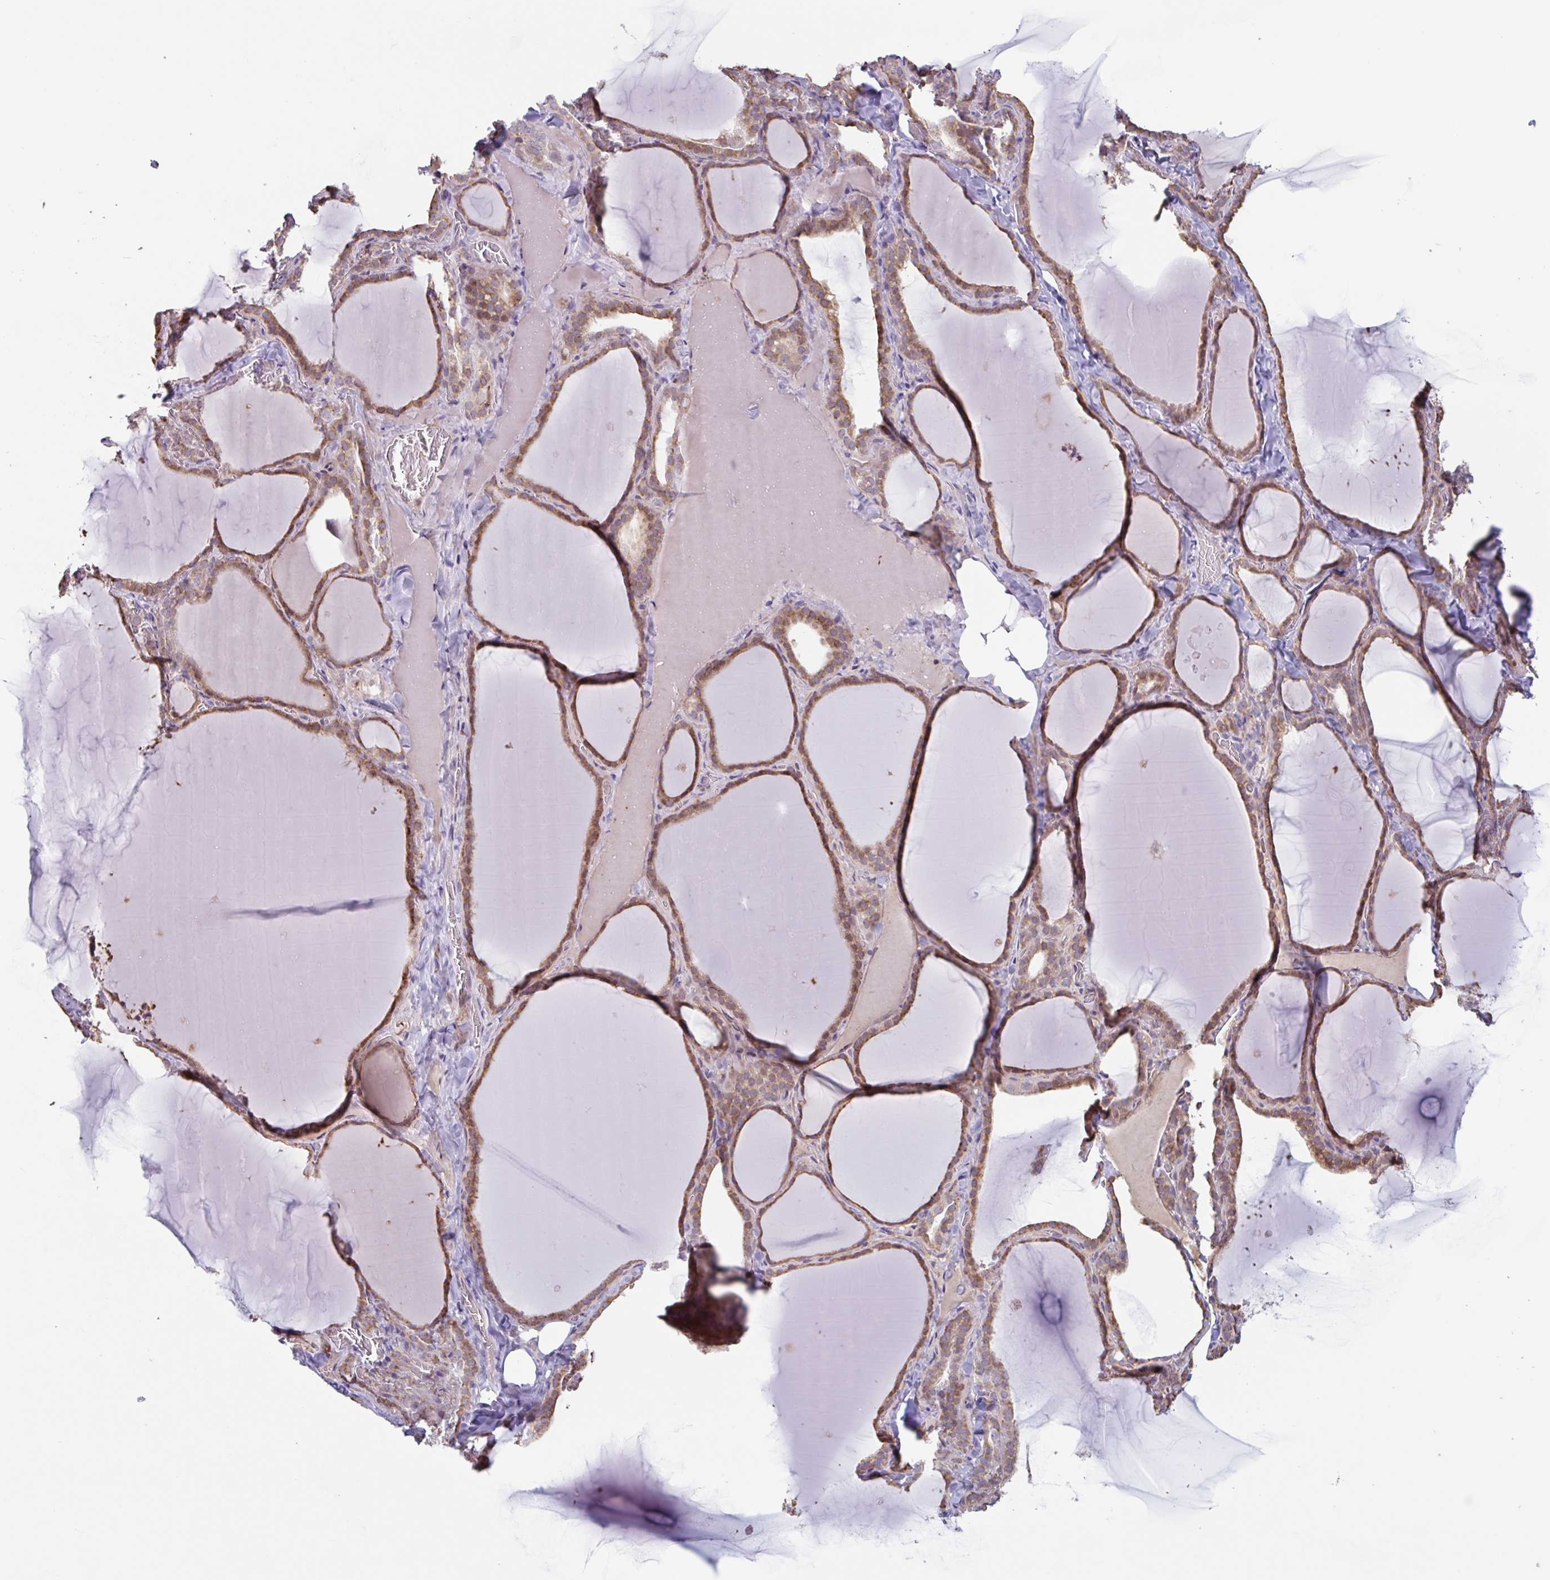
{"staining": {"intensity": "moderate", "quantity": "25%-75%", "location": "cytoplasmic/membranous,nuclear"}, "tissue": "thyroid gland", "cell_type": "Glandular cells", "image_type": "normal", "snomed": [{"axis": "morphology", "description": "Normal tissue, NOS"}, {"axis": "topography", "description": "Thyroid gland"}], "caption": "Immunohistochemistry (IHC) of benign thyroid gland demonstrates medium levels of moderate cytoplasmic/membranous,nuclear positivity in about 25%-75% of glandular cells. The staining was performed using DAB (3,3'-diaminobenzidine) to visualize the protein expression in brown, while the nuclei were stained in blue with hematoxylin (Magnification: 20x).", "gene": "TAF1D", "patient": {"sex": "female", "age": 22}}